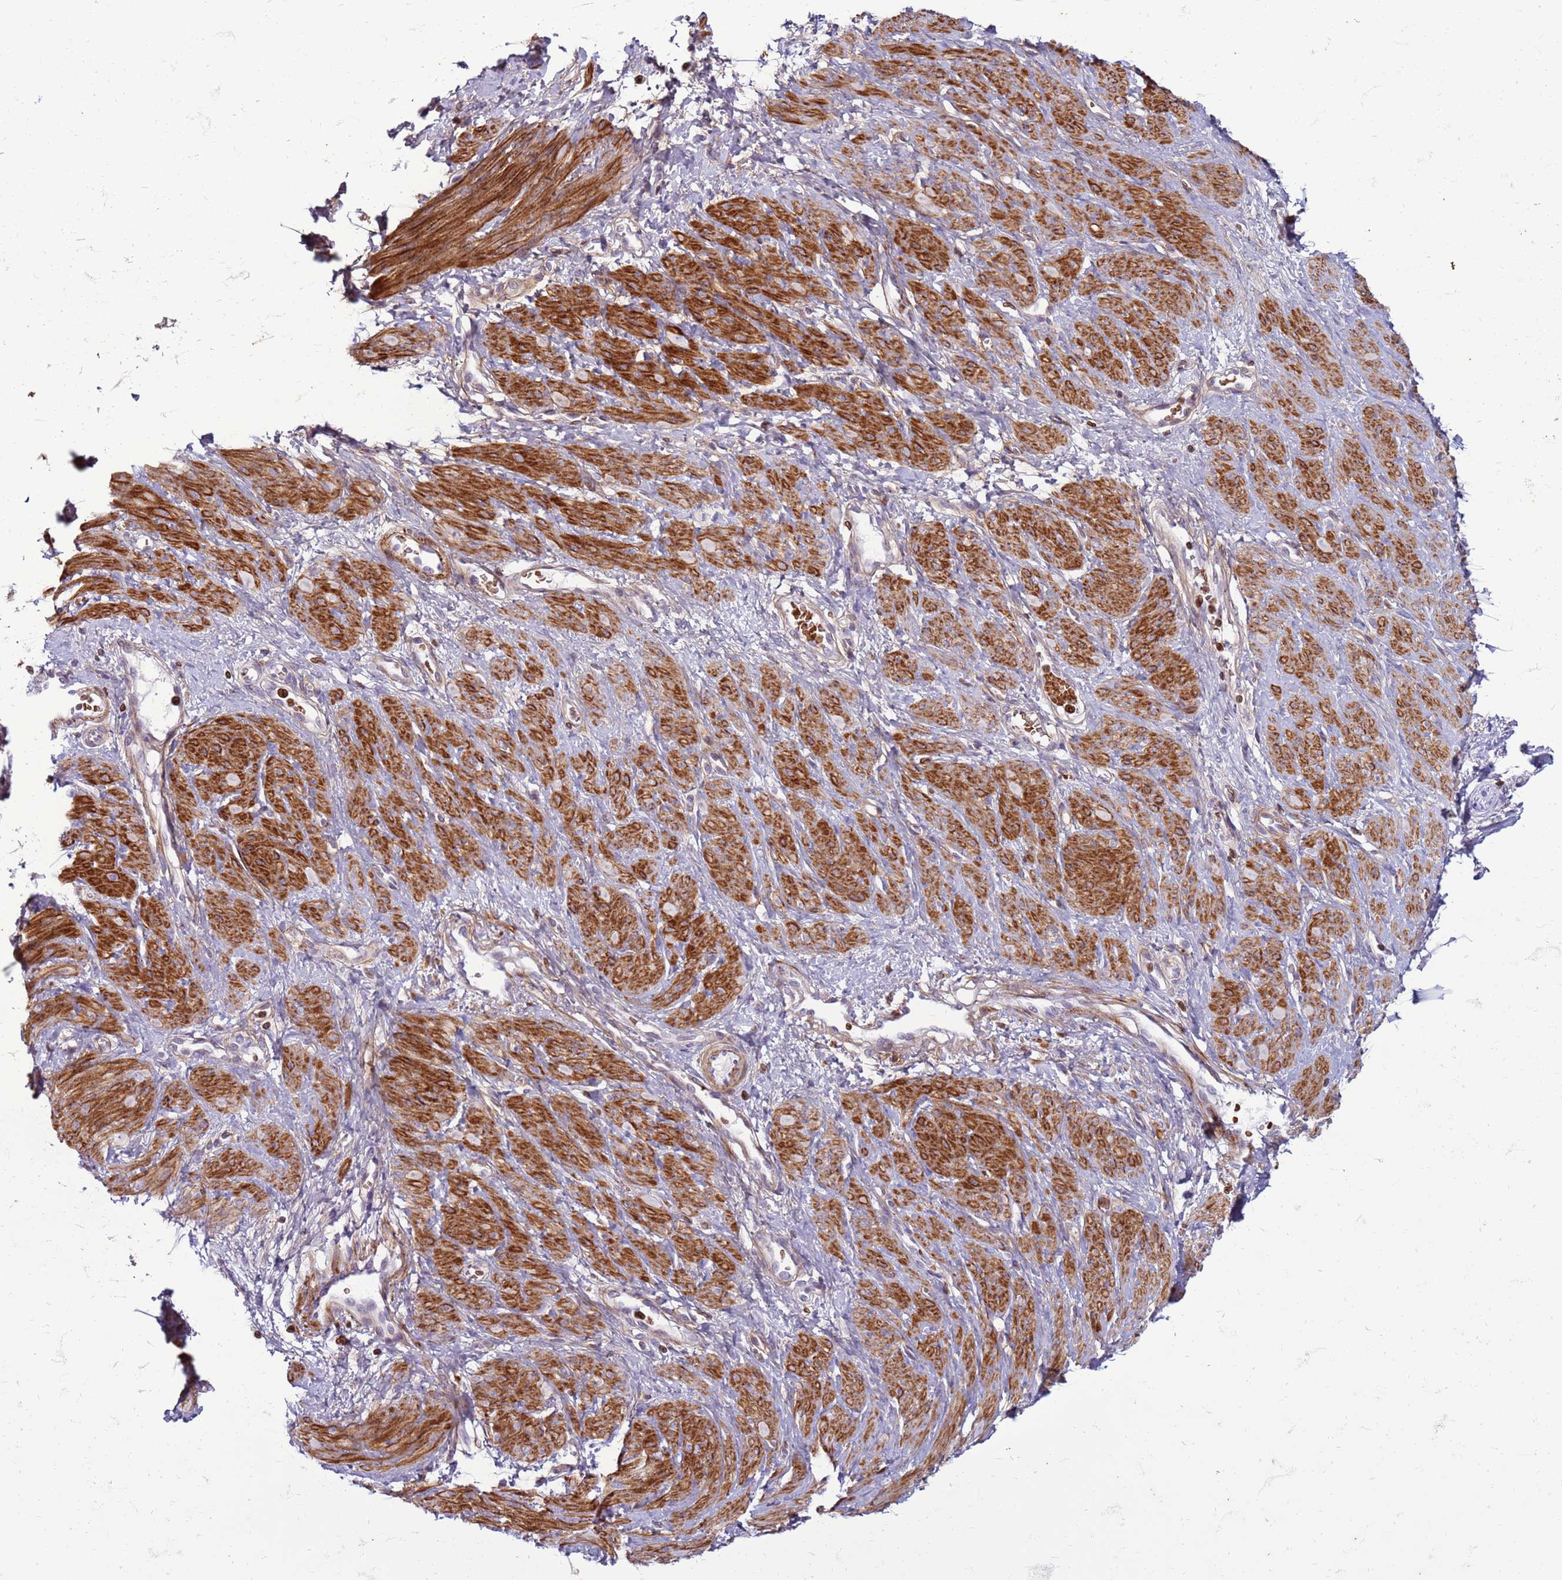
{"staining": {"intensity": "strong", "quantity": "25%-75%", "location": "cytoplasmic/membranous"}, "tissue": "smooth muscle", "cell_type": "Smooth muscle cells", "image_type": "normal", "snomed": [{"axis": "morphology", "description": "Normal tissue, NOS"}, {"axis": "topography", "description": "Smooth muscle"}, {"axis": "topography", "description": "Uterus"}], "caption": "About 25%-75% of smooth muscle cells in unremarkable human smooth muscle reveal strong cytoplasmic/membranous protein positivity as visualized by brown immunohistochemical staining.", "gene": "METTL25B", "patient": {"sex": "female", "age": 39}}